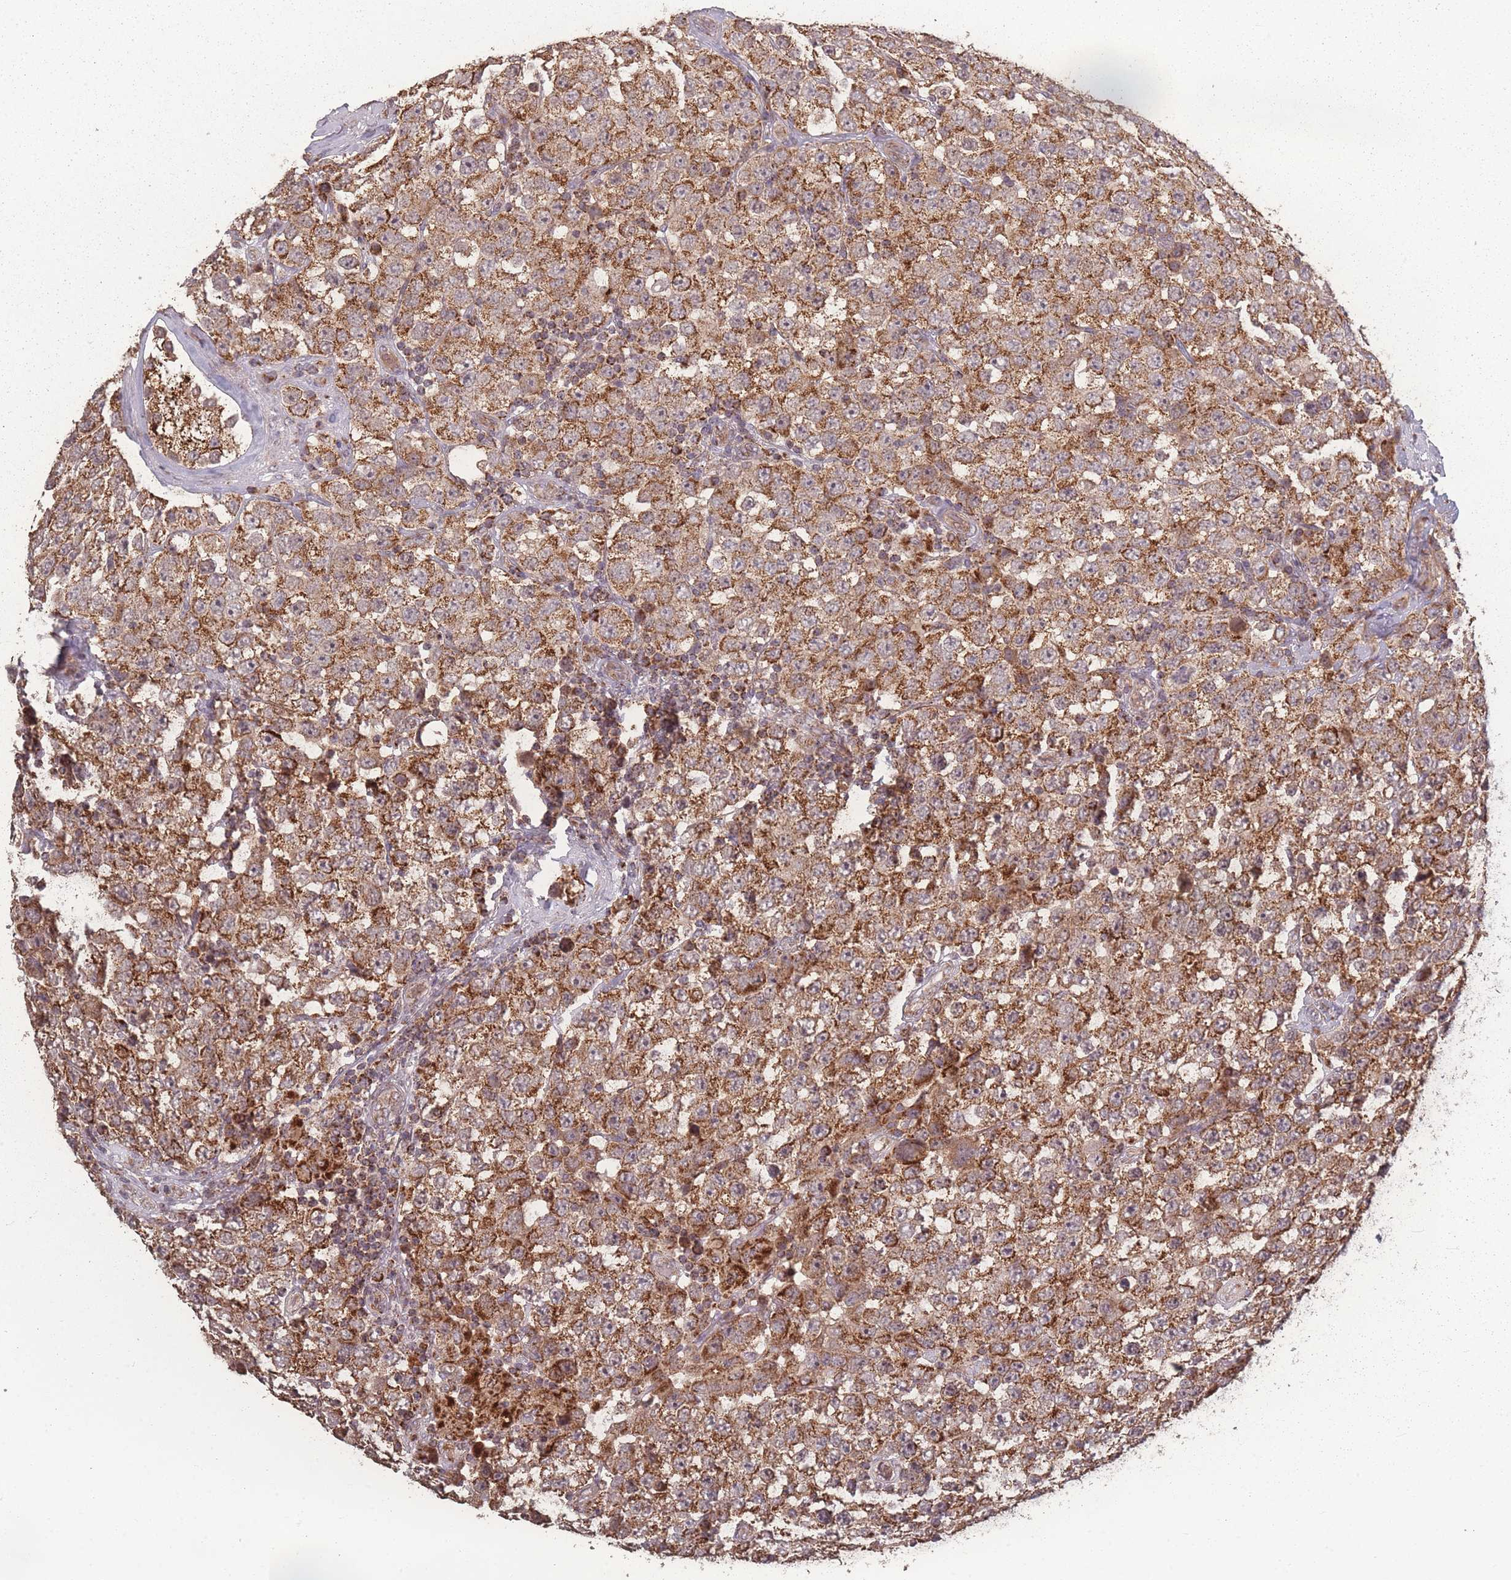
{"staining": {"intensity": "strong", "quantity": ">75%", "location": "cytoplasmic/membranous"}, "tissue": "testis cancer", "cell_type": "Tumor cells", "image_type": "cancer", "snomed": [{"axis": "morphology", "description": "Seminoma, NOS"}, {"axis": "topography", "description": "Testis"}], "caption": "The micrograph reveals a brown stain indicating the presence of a protein in the cytoplasmic/membranous of tumor cells in testis cancer.", "gene": "LYRM7", "patient": {"sex": "male", "age": 28}}